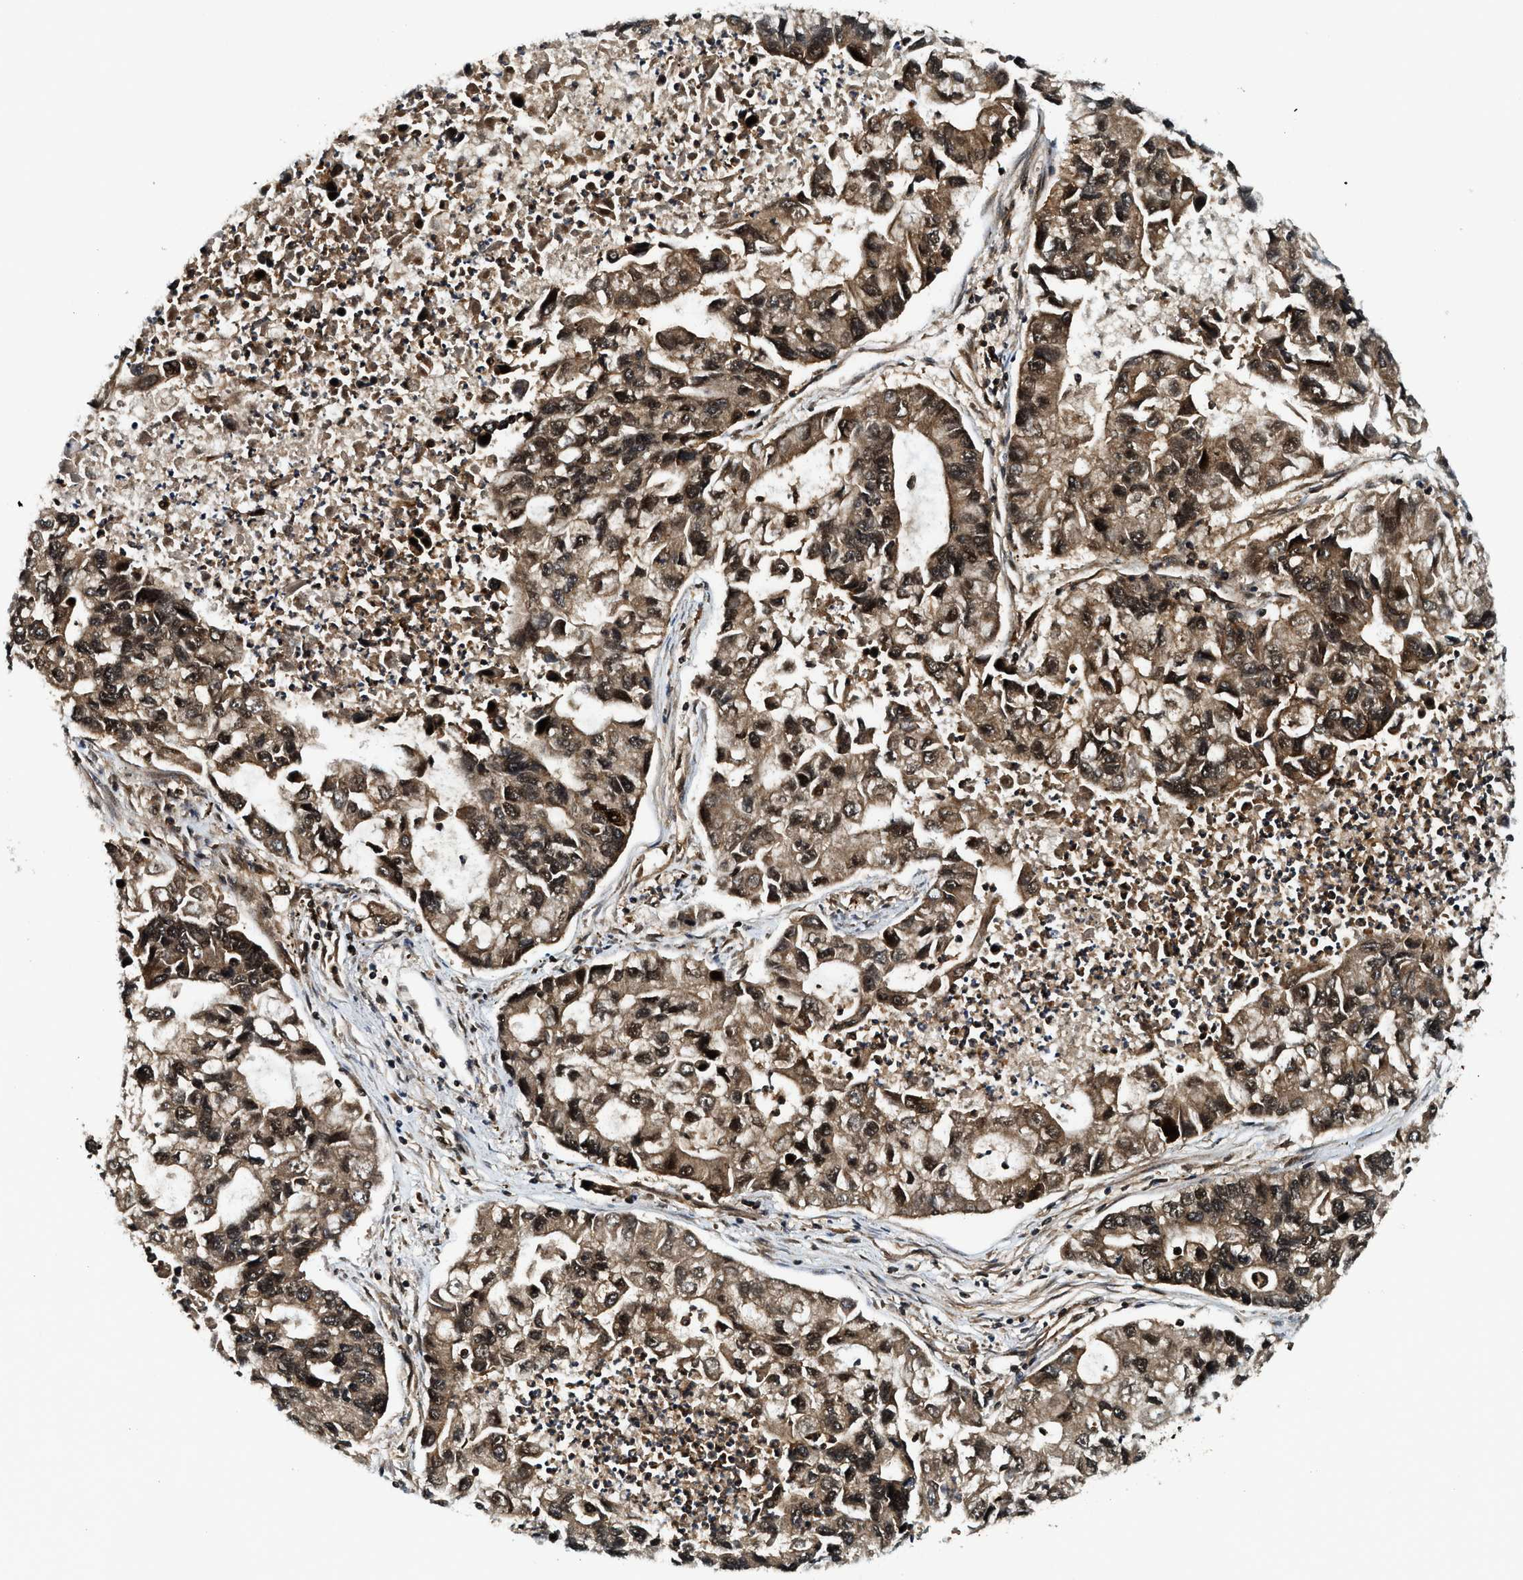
{"staining": {"intensity": "moderate", "quantity": ">75%", "location": "cytoplasmic/membranous,nuclear"}, "tissue": "lung cancer", "cell_type": "Tumor cells", "image_type": "cancer", "snomed": [{"axis": "morphology", "description": "Adenocarcinoma, NOS"}, {"axis": "topography", "description": "Lung"}], "caption": "Protein staining of lung adenocarcinoma tissue displays moderate cytoplasmic/membranous and nuclear positivity in about >75% of tumor cells.", "gene": "MDM2", "patient": {"sex": "female", "age": 51}}